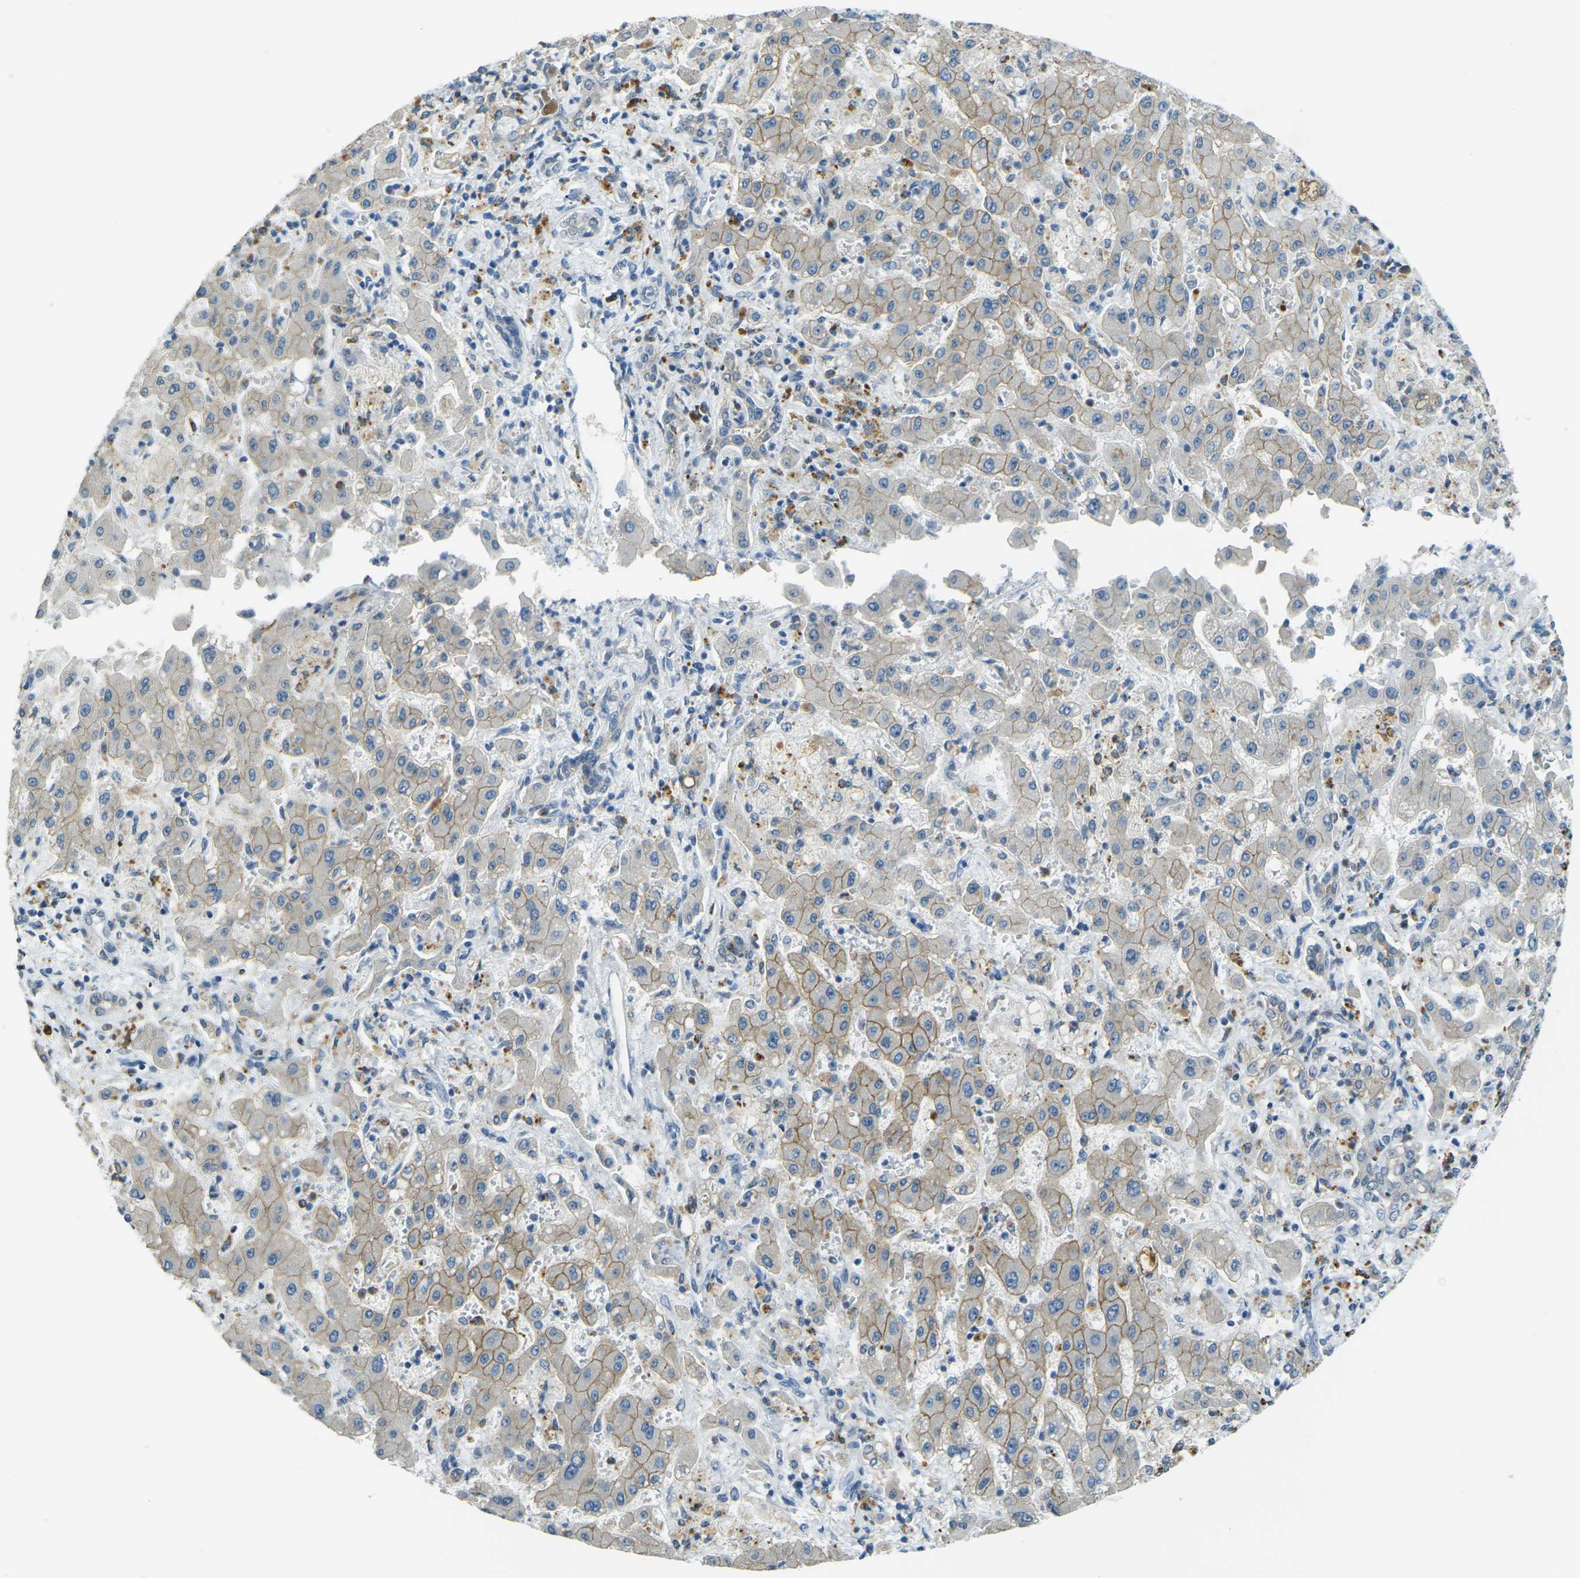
{"staining": {"intensity": "moderate", "quantity": ">75%", "location": "cytoplasmic/membranous"}, "tissue": "liver cancer", "cell_type": "Tumor cells", "image_type": "cancer", "snomed": [{"axis": "morphology", "description": "Cholangiocarcinoma"}, {"axis": "topography", "description": "Liver"}], "caption": "A micrograph showing moderate cytoplasmic/membranous staining in approximately >75% of tumor cells in liver cholangiocarcinoma, as visualized by brown immunohistochemical staining.", "gene": "SPTBN2", "patient": {"sex": "male", "age": 50}}